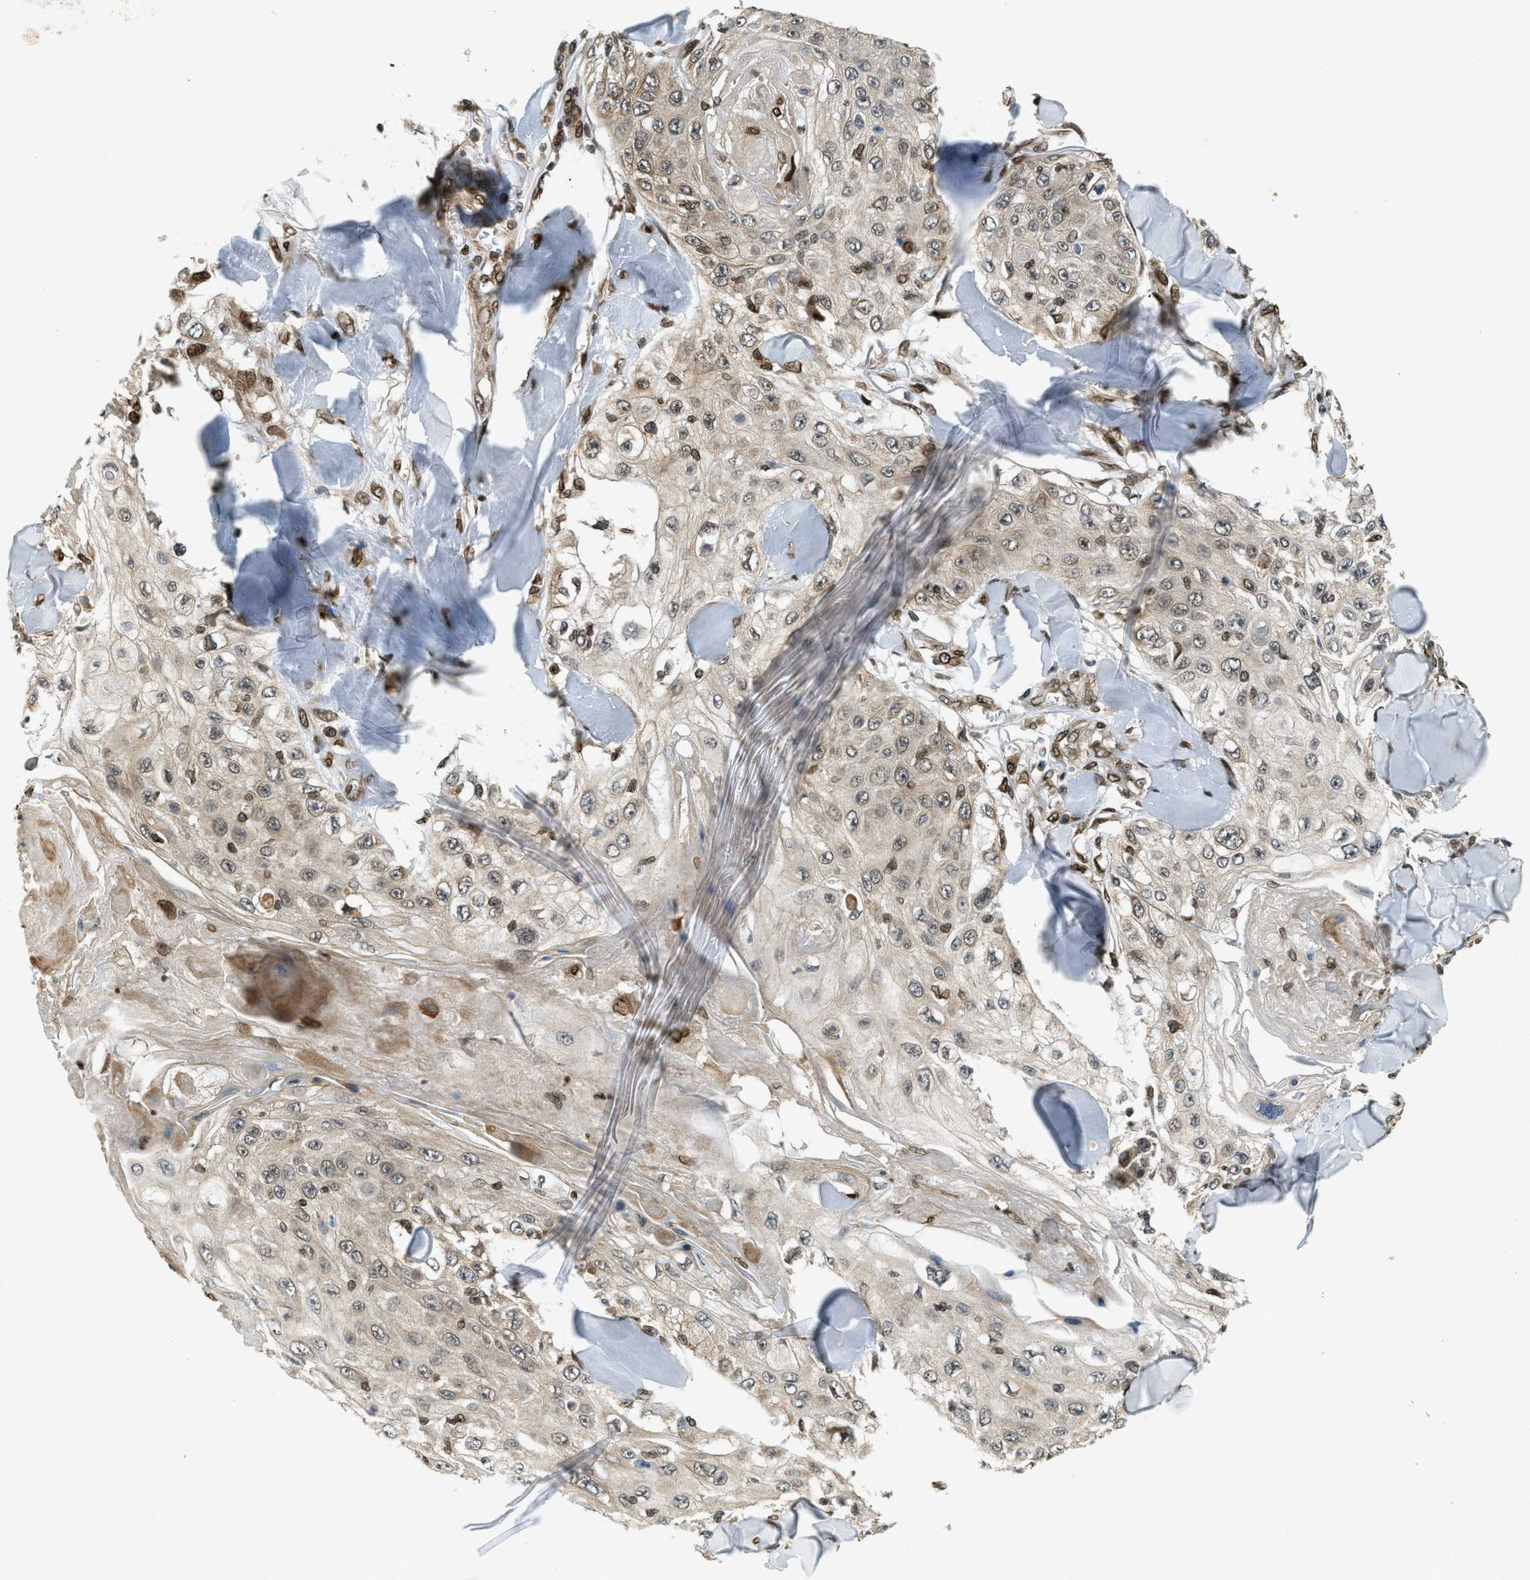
{"staining": {"intensity": "weak", "quantity": "25%-75%", "location": "cytoplasmic/membranous,nuclear"}, "tissue": "skin cancer", "cell_type": "Tumor cells", "image_type": "cancer", "snomed": [{"axis": "morphology", "description": "Squamous cell carcinoma, NOS"}, {"axis": "topography", "description": "Skin"}], "caption": "Skin cancer (squamous cell carcinoma) stained with immunohistochemistry exhibits weak cytoplasmic/membranous and nuclear staining in approximately 25%-75% of tumor cells.", "gene": "SYNE1", "patient": {"sex": "male", "age": 86}}